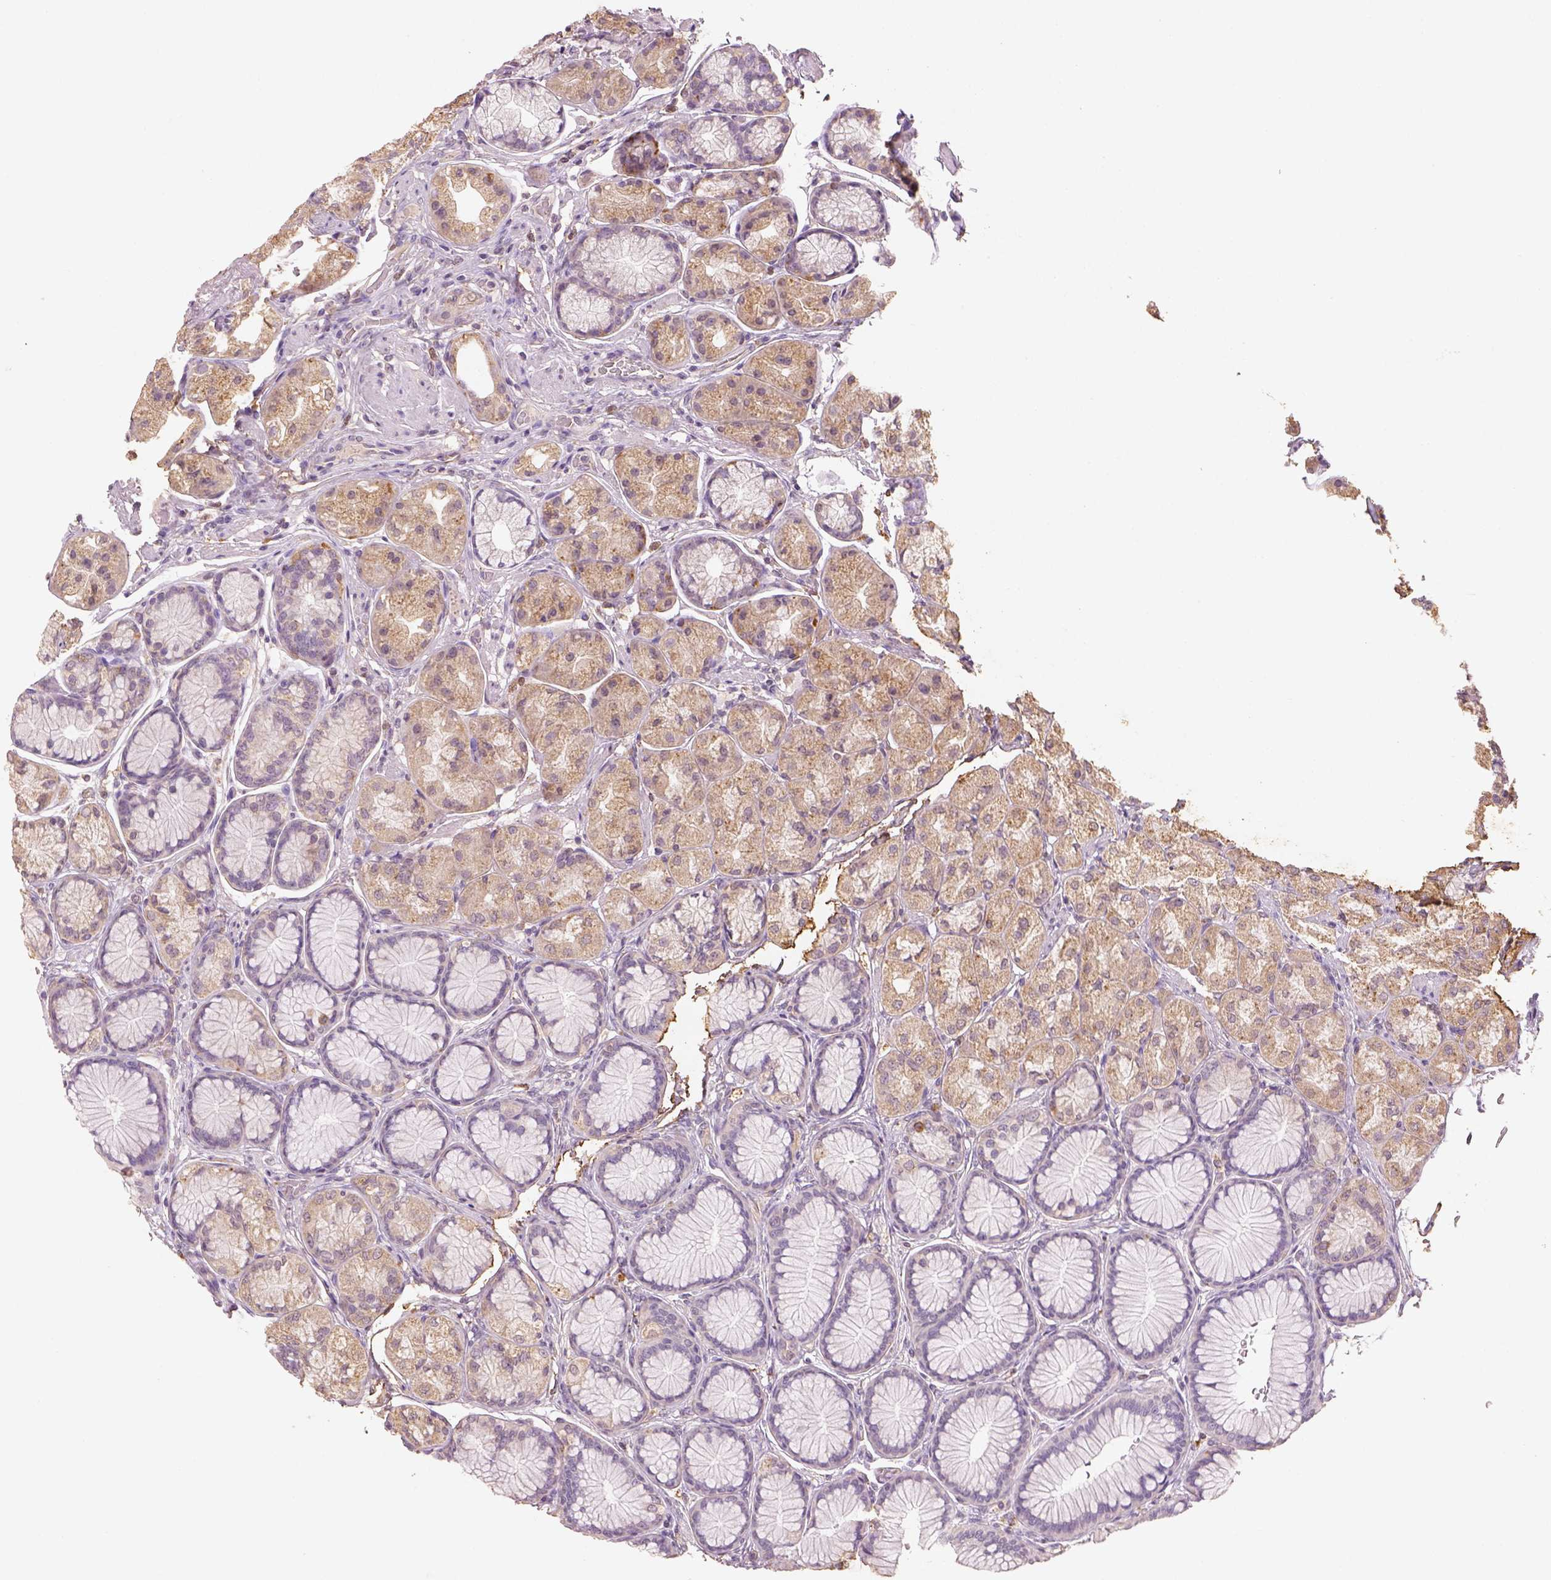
{"staining": {"intensity": "strong", "quantity": "25%-75%", "location": "cytoplasmic/membranous"}, "tissue": "stomach", "cell_type": "Glandular cells", "image_type": "normal", "snomed": [{"axis": "morphology", "description": "Normal tissue, NOS"}, {"axis": "morphology", "description": "Adenocarcinoma, NOS"}, {"axis": "morphology", "description": "Adenocarcinoma, High grade"}, {"axis": "topography", "description": "Stomach, upper"}, {"axis": "topography", "description": "Stomach"}], "caption": "There is high levels of strong cytoplasmic/membranous positivity in glandular cells of unremarkable stomach, as demonstrated by immunohistochemical staining (brown color).", "gene": "AP2B1", "patient": {"sex": "female", "age": 65}}